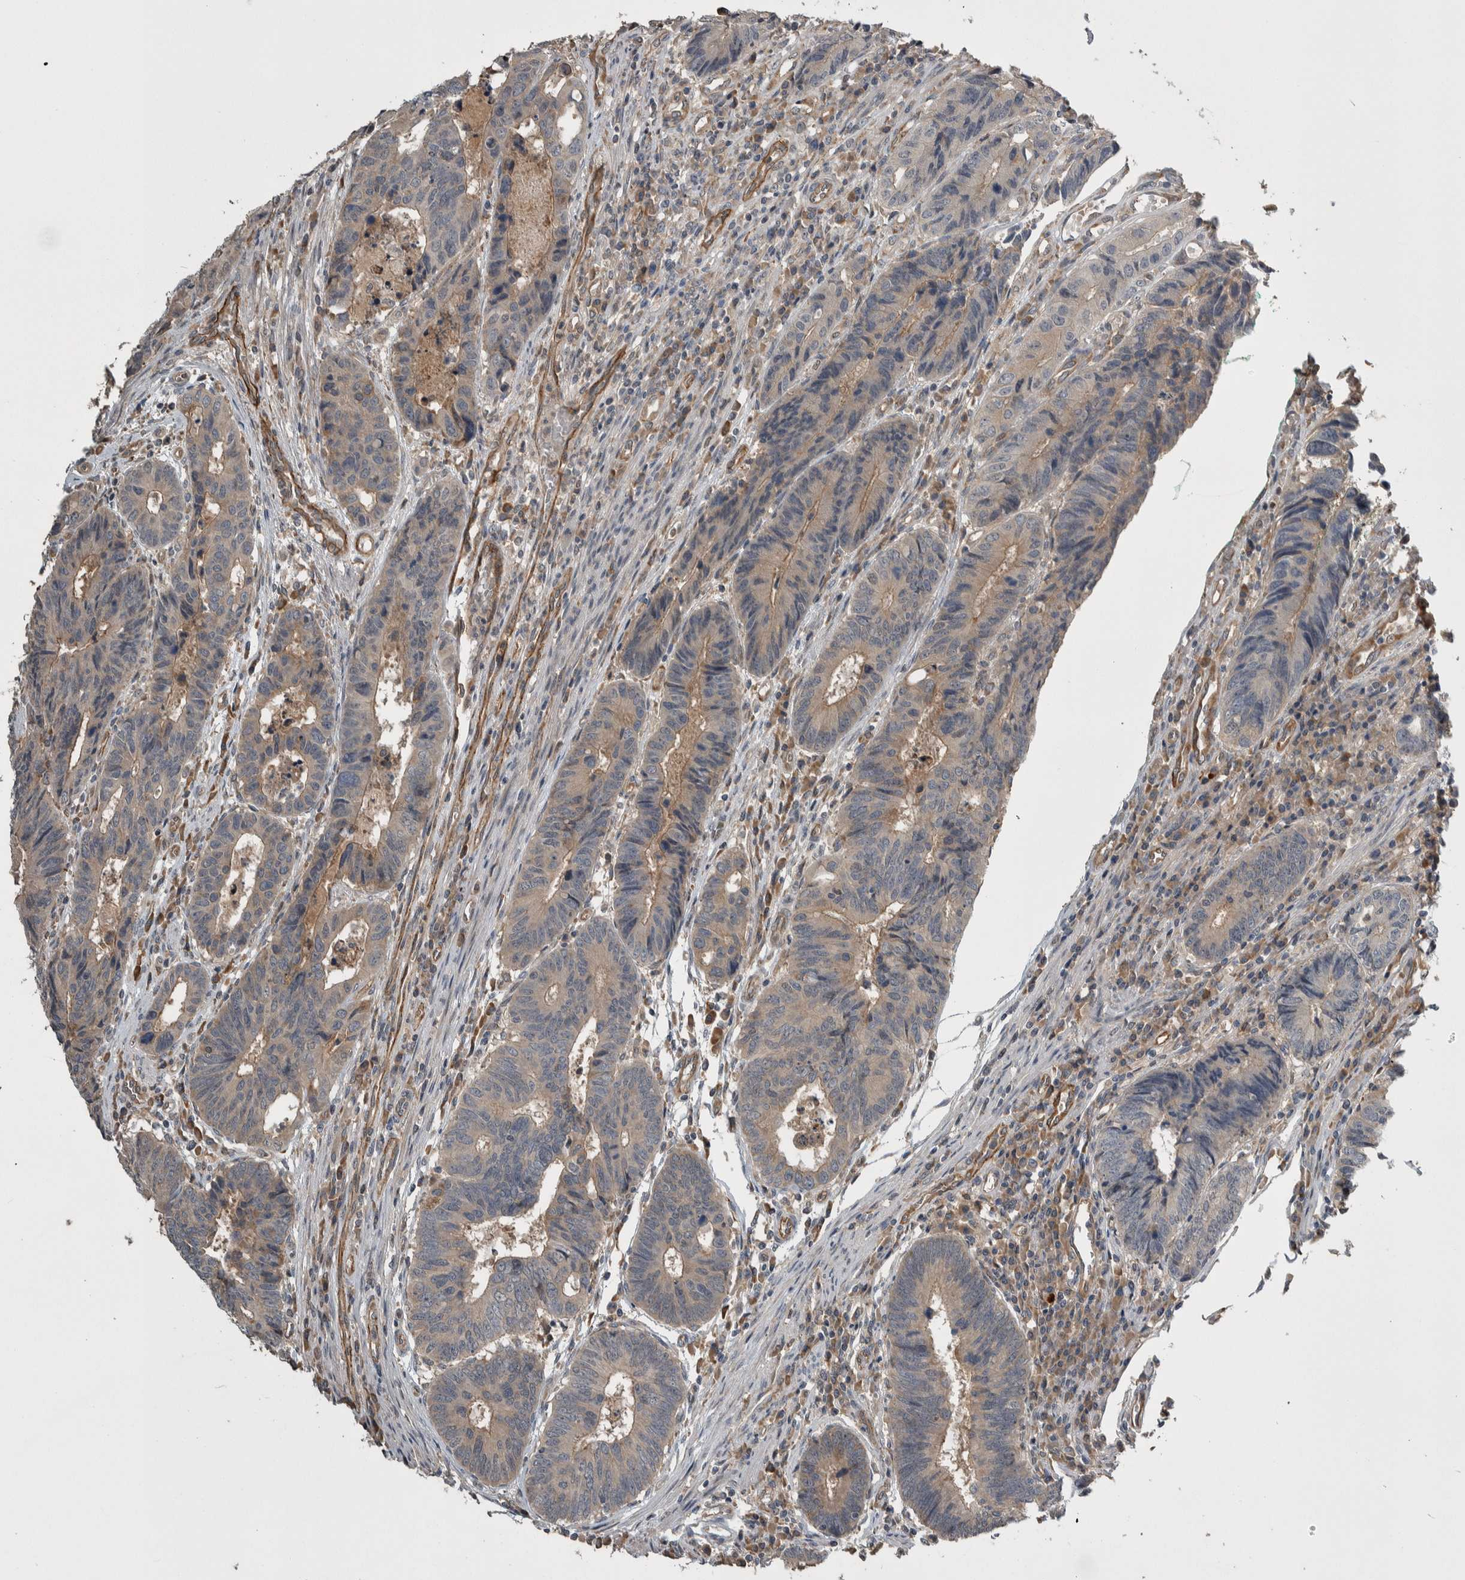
{"staining": {"intensity": "weak", "quantity": "25%-75%", "location": "cytoplasmic/membranous"}, "tissue": "colorectal cancer", "cell_type": "Tumor cells", "image_type": "cancer", "snomed": [{"axis": "morphology", "description": "Adenocarcinoma, NOS"}, {"axis": "topography", "description": "Rectum"}], "caption": "Human colorectal cancer stained with a protein marker reveals weak staining in tumor cells.", "gene": "PRDM4", "patient": {"sex": "male", "age": 84}}